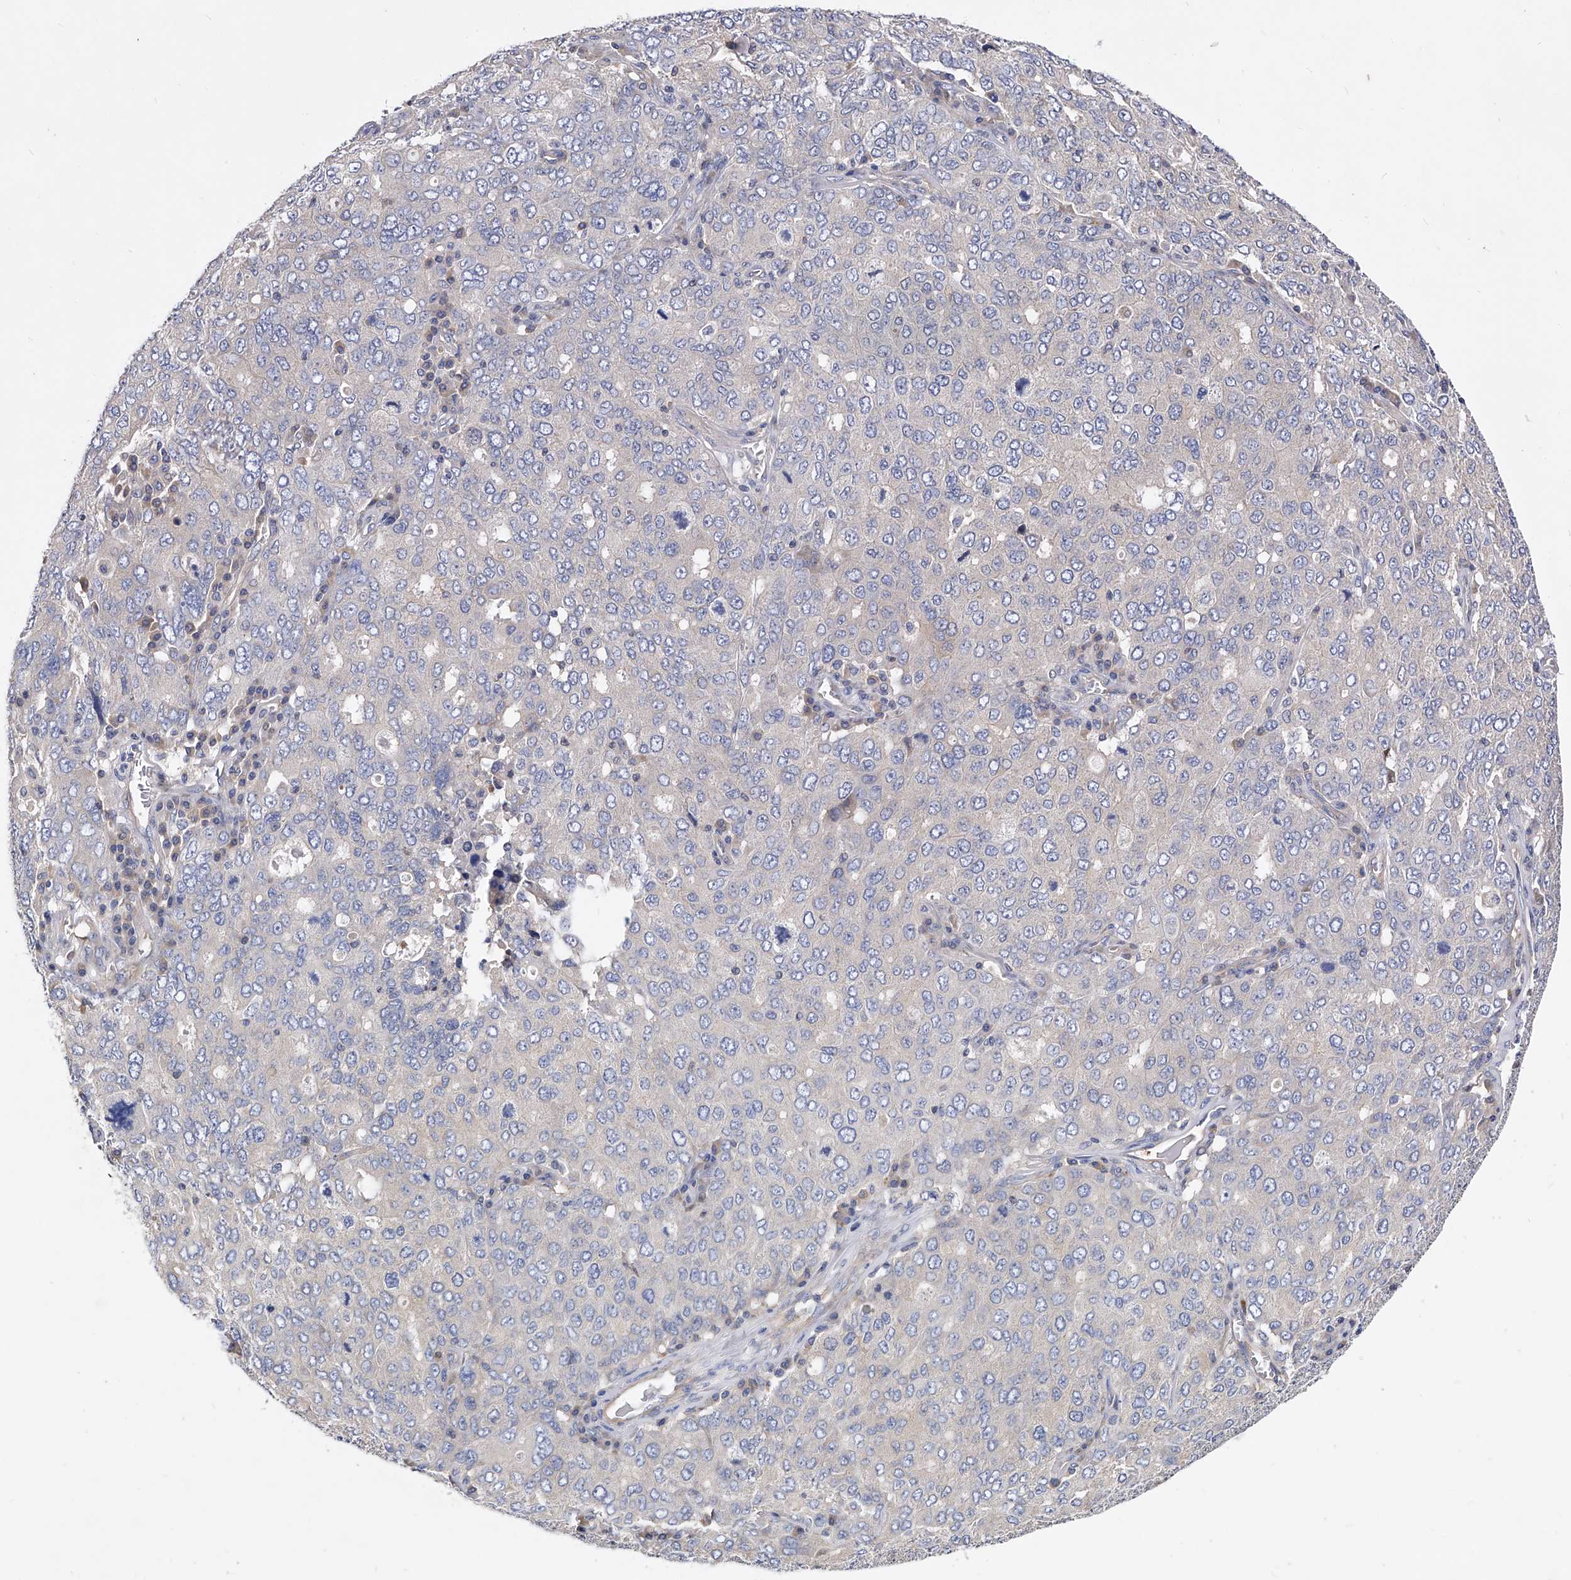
{"staining": {"intensity": "negative", "quantity": "none", "location": "none"}, "tissue": "ovarian cancer", "cell_type": "Tumor cells", "image_type": "cancer", "snomed": [{"axis": "morphology", "description": "Carcinoma, endometroid"}, {"axis": "topography", "description": "Ovary"}], "caption": "Tumor cells show no significant expression in endometroid carcinoma (ovarian). Nuclei are stained in blue.", "gene": "PPP5C", "patient": {"sex": "female", "age": 62}}